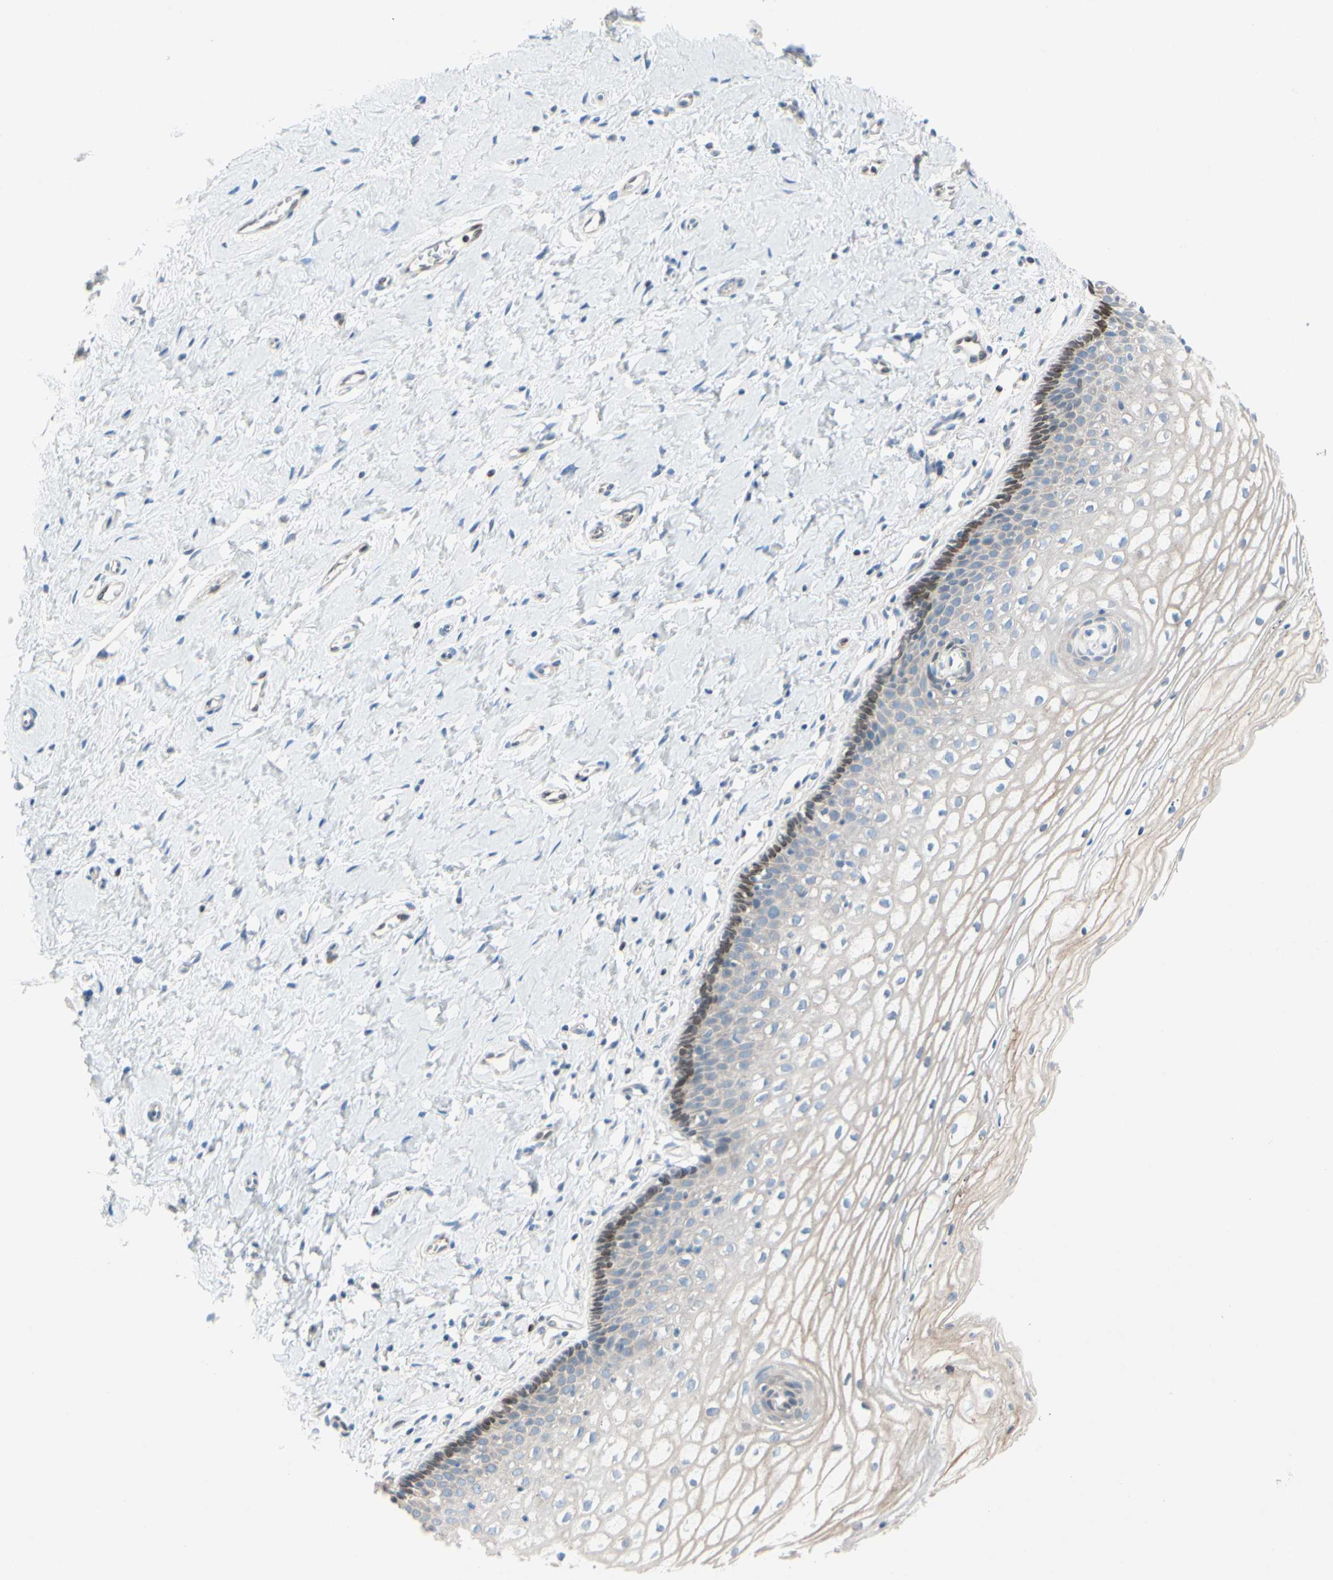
{"staining": {"intensity": "weak", "quantity": "<25%", "location": "cytoplasmic/membranous"}, "tissue": "vagina", "cell_type": "Squamous epithelial cells", "image_type": "normal", "snomed": [{"axis": "morphology", "description": "Normal tissue, NOS"}, {"axis": "topography", "description": "Soft tissue"}, {"axis": "topography", "description": "Vagina"}], "caption": "Squamous epithelial cells are negative for brown protein staining in unremarkable vagina. The staining is performed using DAB (3,3'-diaminobenzidine) brown chromogen with nuclei counter-stained in using hematoxylin.", "gene": "ZNF132", "patient": {"sex": "female", "age": 61}}